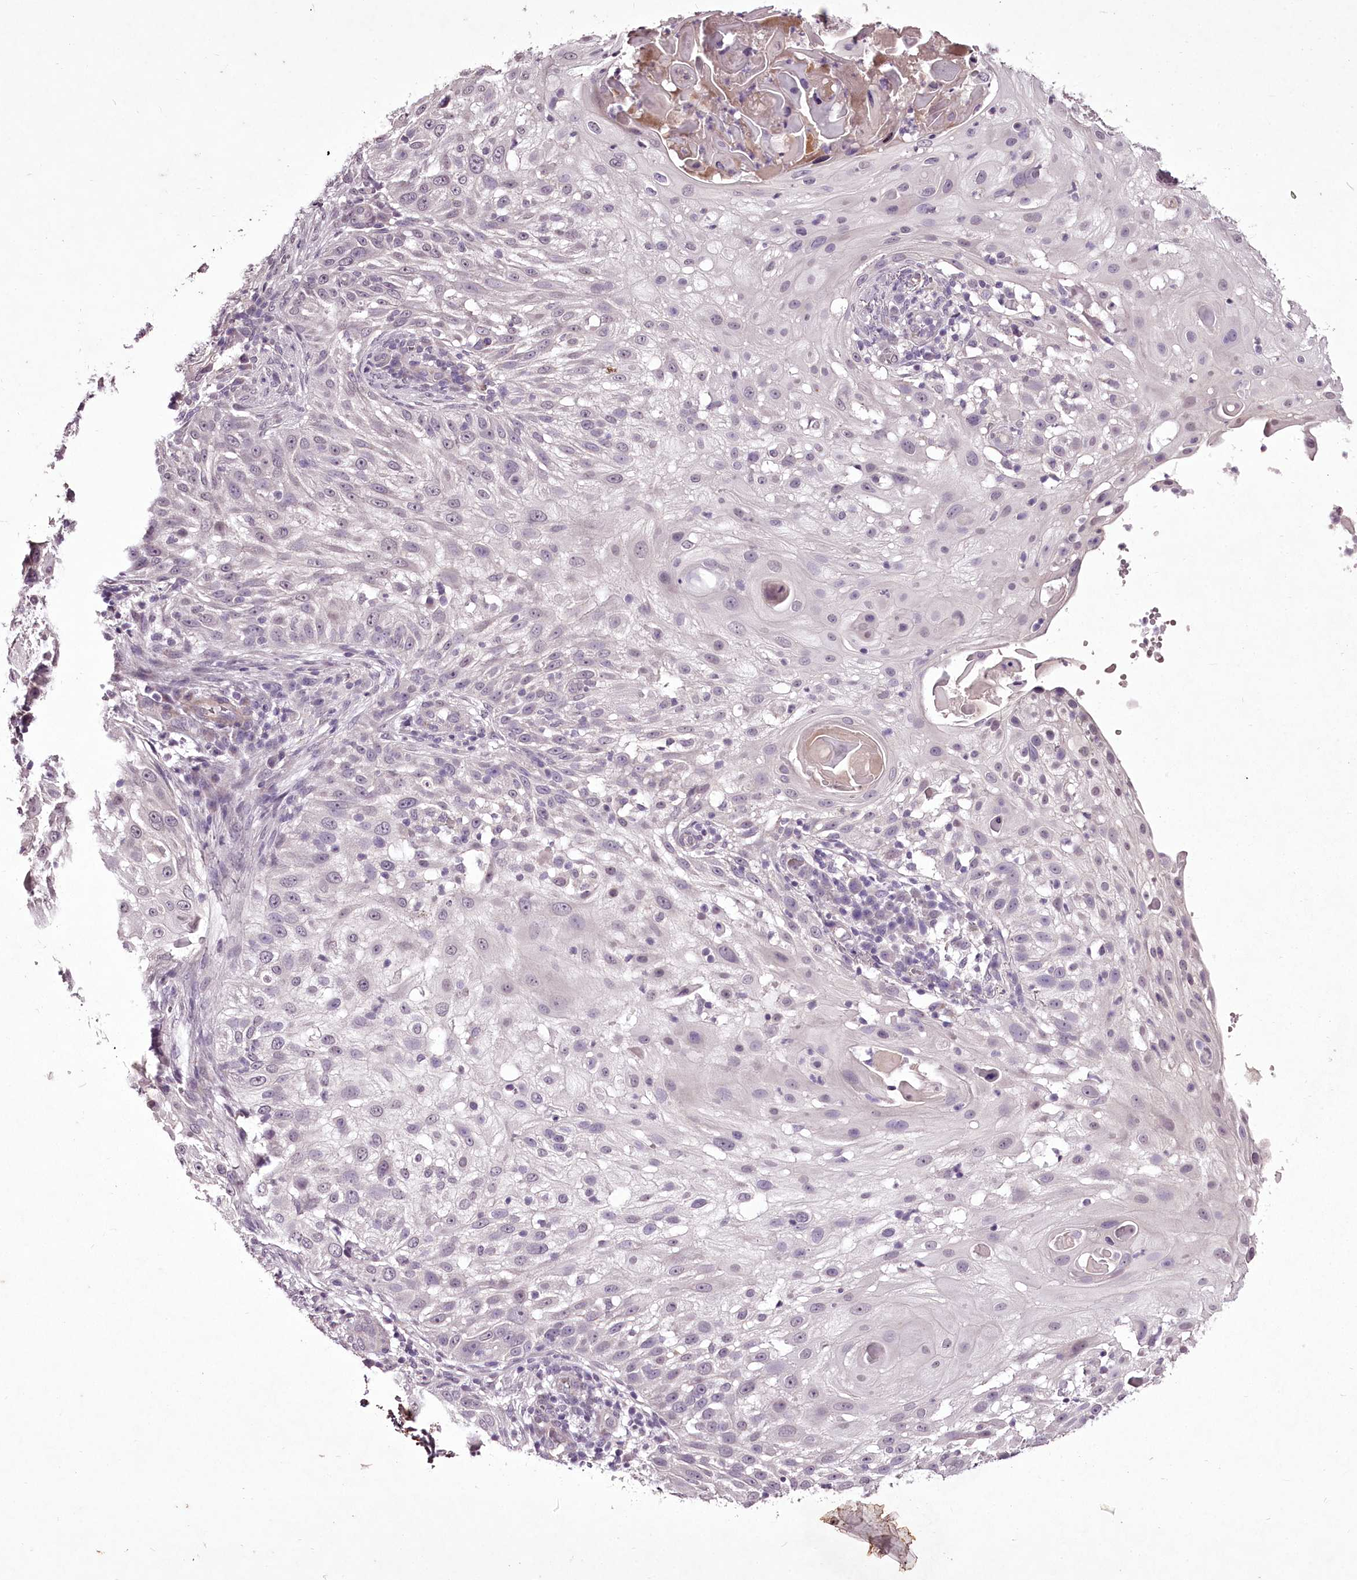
{"staining": {"intensity": "negative", "quantity": "none", "location": "none"}, "tissue": "skin cancer", "cell_type": "Tumor cells", "image_type": "cancer", "snomed": [{"axis": "morphology", "description": "Squamous cell carcinoma, NOS"}, {"axis": "topography", "description": "Skin"}], "caption": "Immunohistochemical staining of squamous cell carcinoma (skin) shows no significant positivity in tumor cells.", "gene": "C1orf56", "patient": {"sex": "female", "age": 44}}